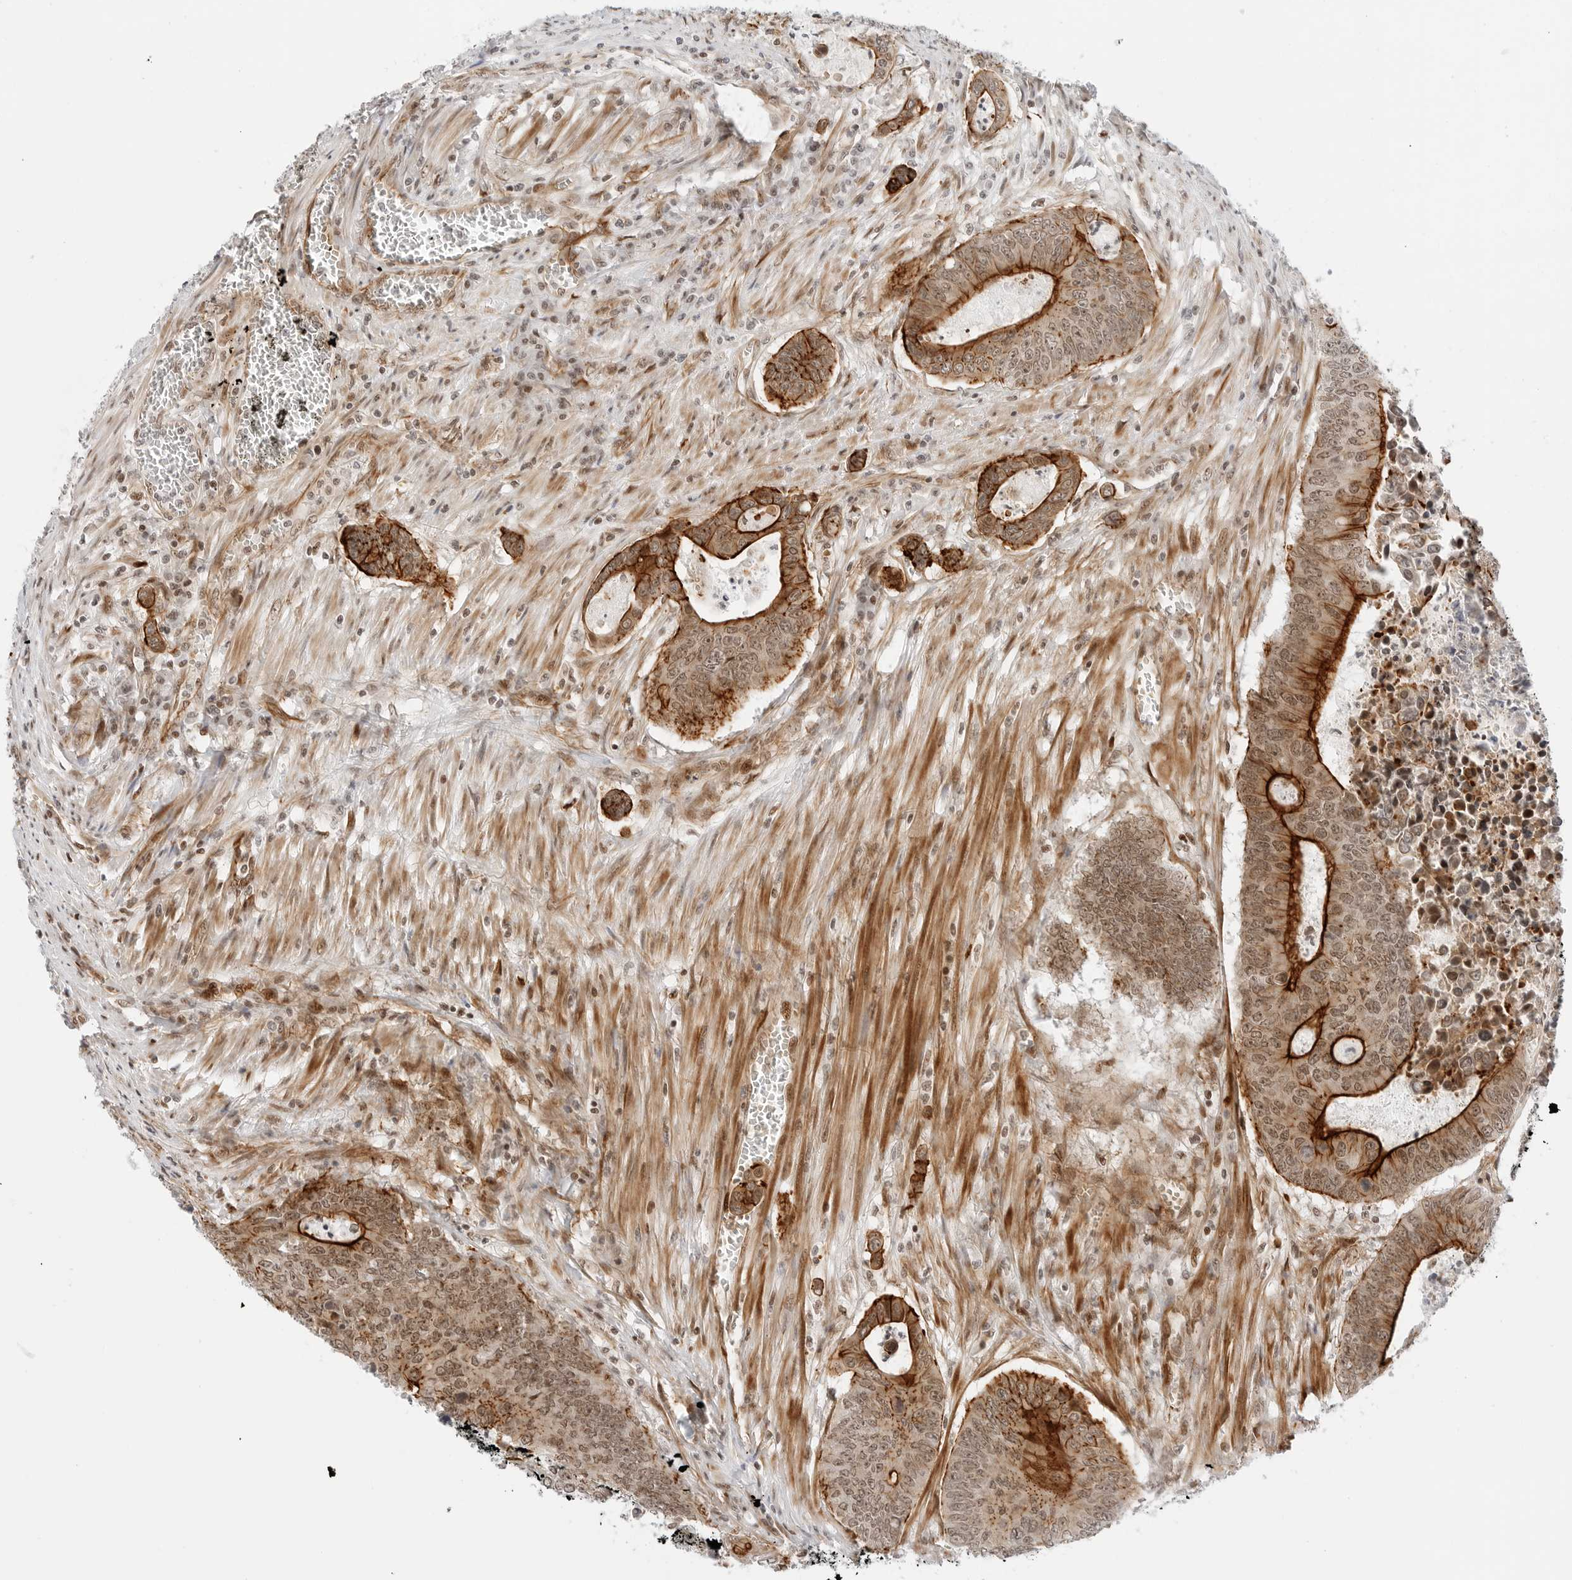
{"staining": {"intensity": "strong", "quantity": "25%-75%", "location": "cytoplasmic/membranous,nuclear"}, "tissue": "colorectal cancer", "cell_type": "Tumor cells", "image_type": "cancer", "snomed": [{"axis": "morphology", "description": "Adenocarcinoma, NOS"}, {"axis": "topography", "description": "Colon"}], "caption": "IHC histopathology image of adenocarcinoma (colorectal) stained for a protein (brown), which reveals high levels of strong cytoplasmic/membranous and nuclear positivity in approximately 25%-75% of tumor cells.", "gene": "ZNF613", "patient": {"sex": "male", "age": 87}}